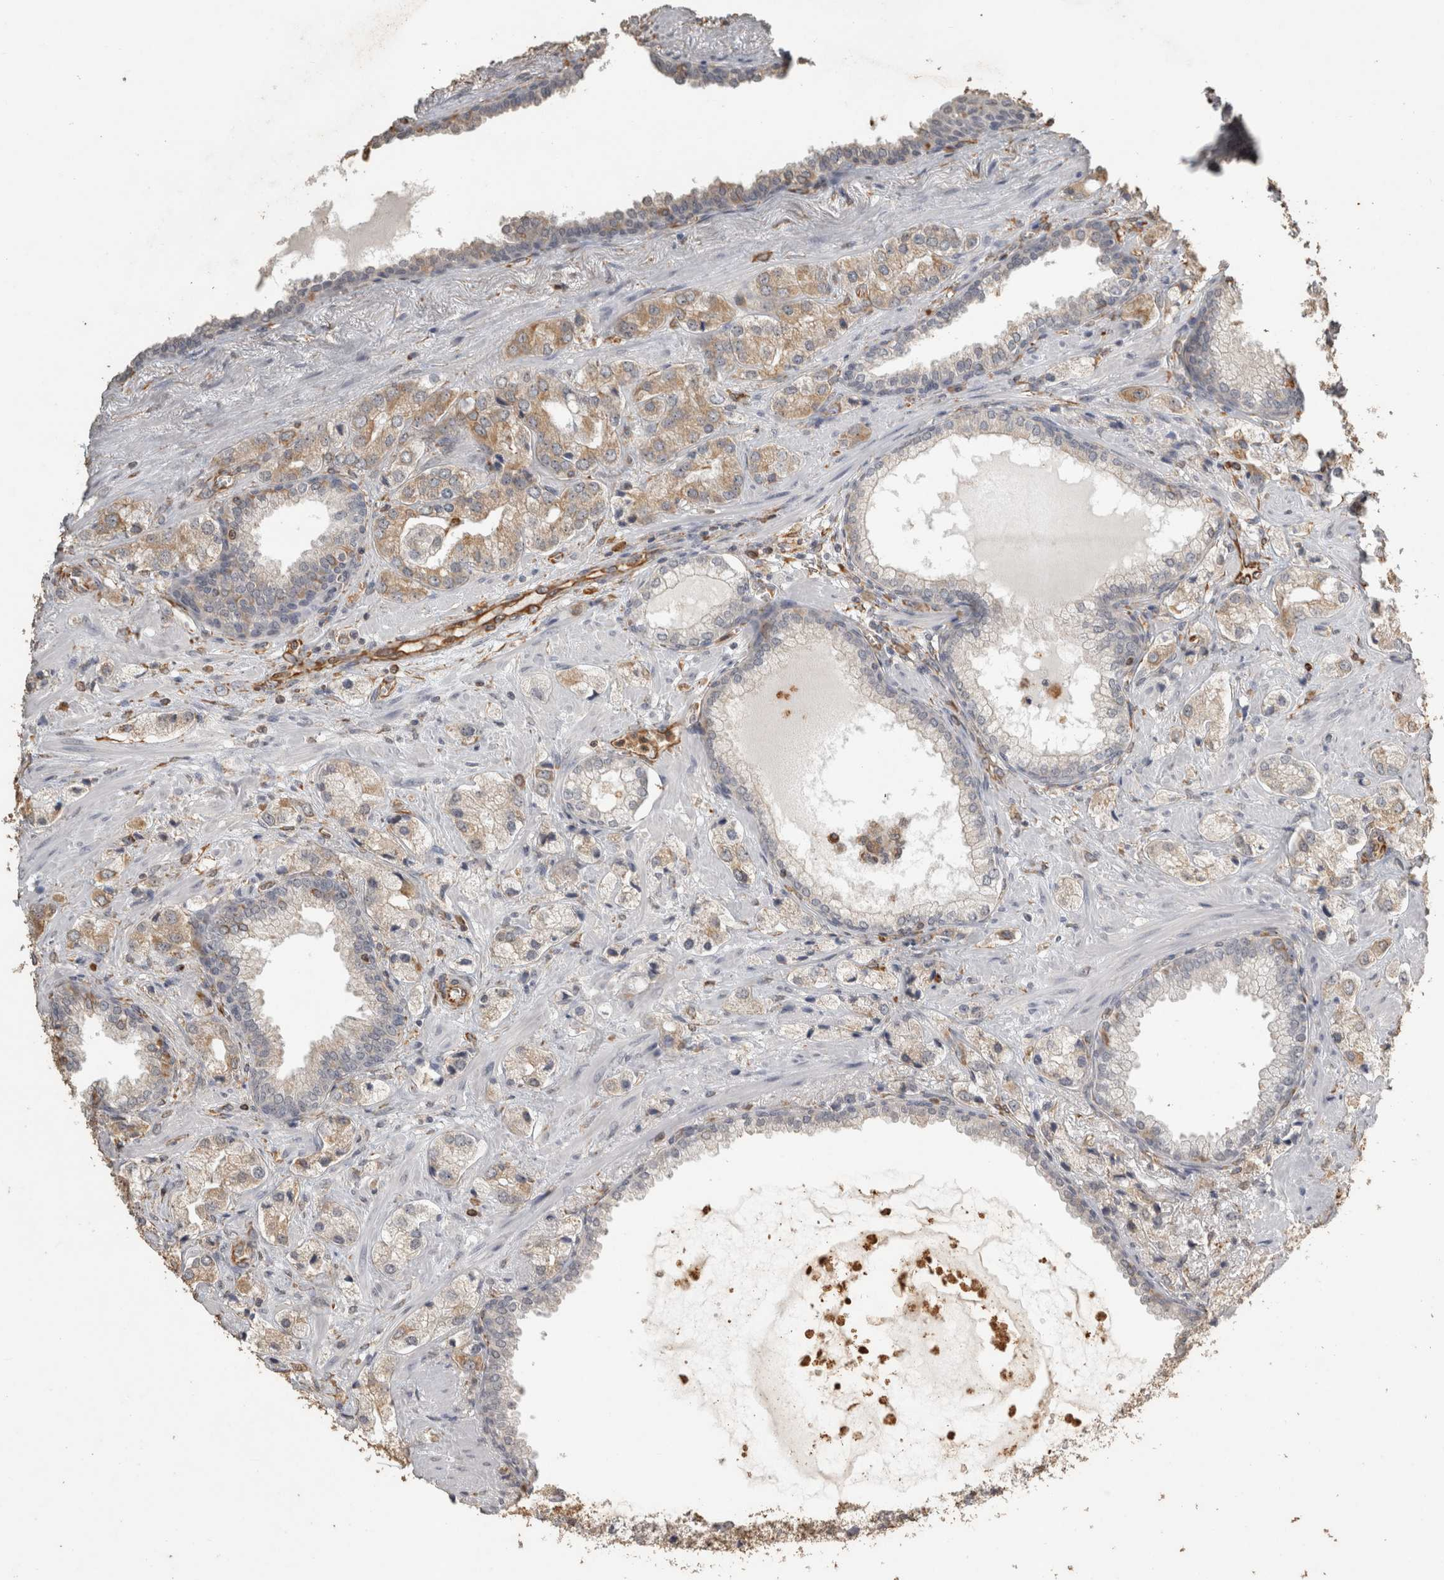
{"staining": {"intensity": "weak", "quantity": "25%-75%", "location": "cytoplasmic/membranous"}, "tissue": "prostate cancer", "cell_type": "Tumor cells", "image_type": "cancer", "snomed": [{"axis": "morphology", "description": "Adenocarcinoma, High grade"}, {"axis": "topography", "description": "Prostate"}], "caption": "Immunohistochemical staining of human prostate cancer (high-grade adenocarcinoma) shows weak cytoplasmic/membranous protein expression in about 25%-75% of tumor cells.", "gene": "REPS2", "patient": {"sex": "male", "age": 66}}